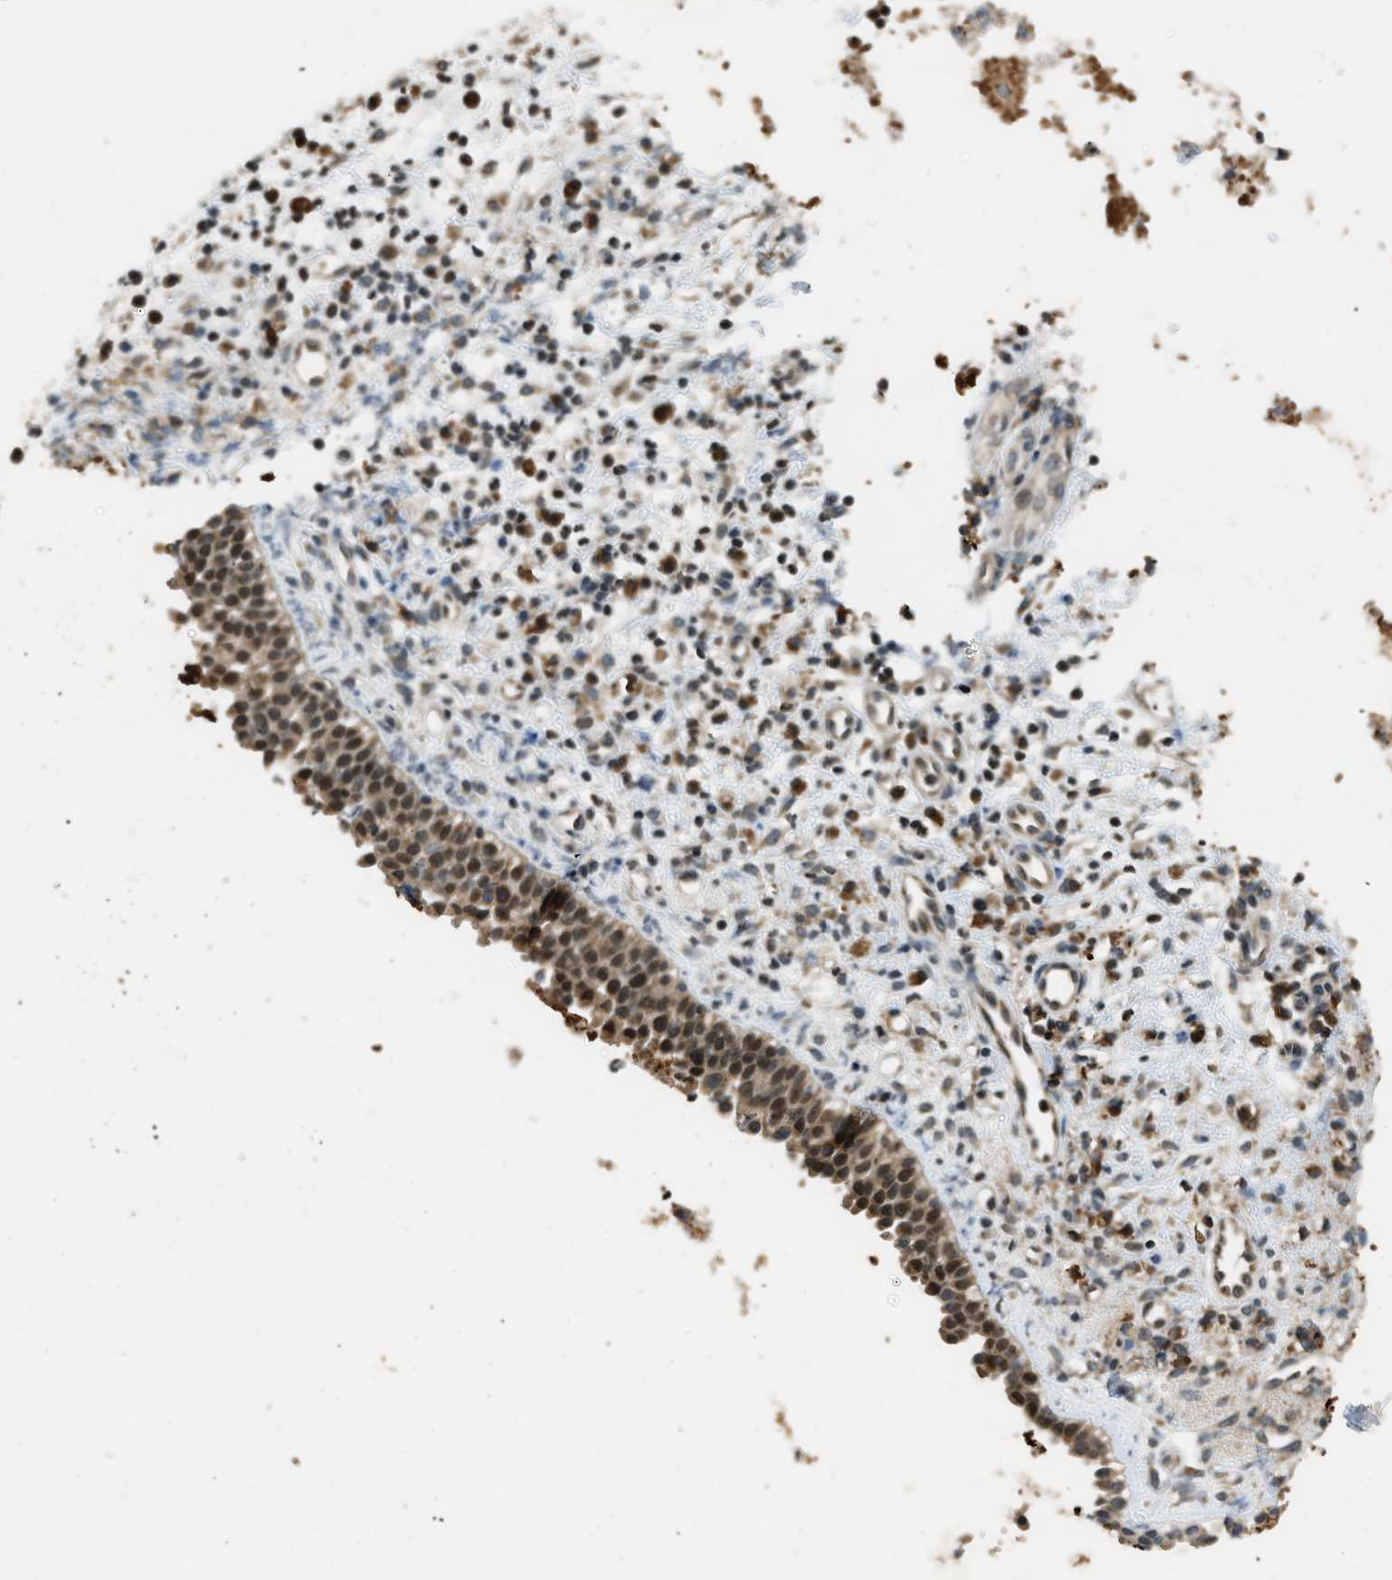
{"staining": {"intensity": "moderate", "quantity": ">75%", "location": "cytoplasmic/membranous,nuclear"}, "tissue": "nasopharynx", "cell_type": "Respiratory epithelial cells", "image_type": "normal", "snomed": [{"axis": "morphology", "description": "Normal tissue, NOS"}, {"axis": "topography", "description": "Nasopharynx"}], "caption": "A histopathology image showing moderate cytoplasmic/membranous,nuclear expression in approximately >75% of respiratory epithelial cells in normal nasopharynx, as visualized by brown immunohistochemical staining.", "gene": "SIAH1", "patient": {"sex": "male", "age": 21}}